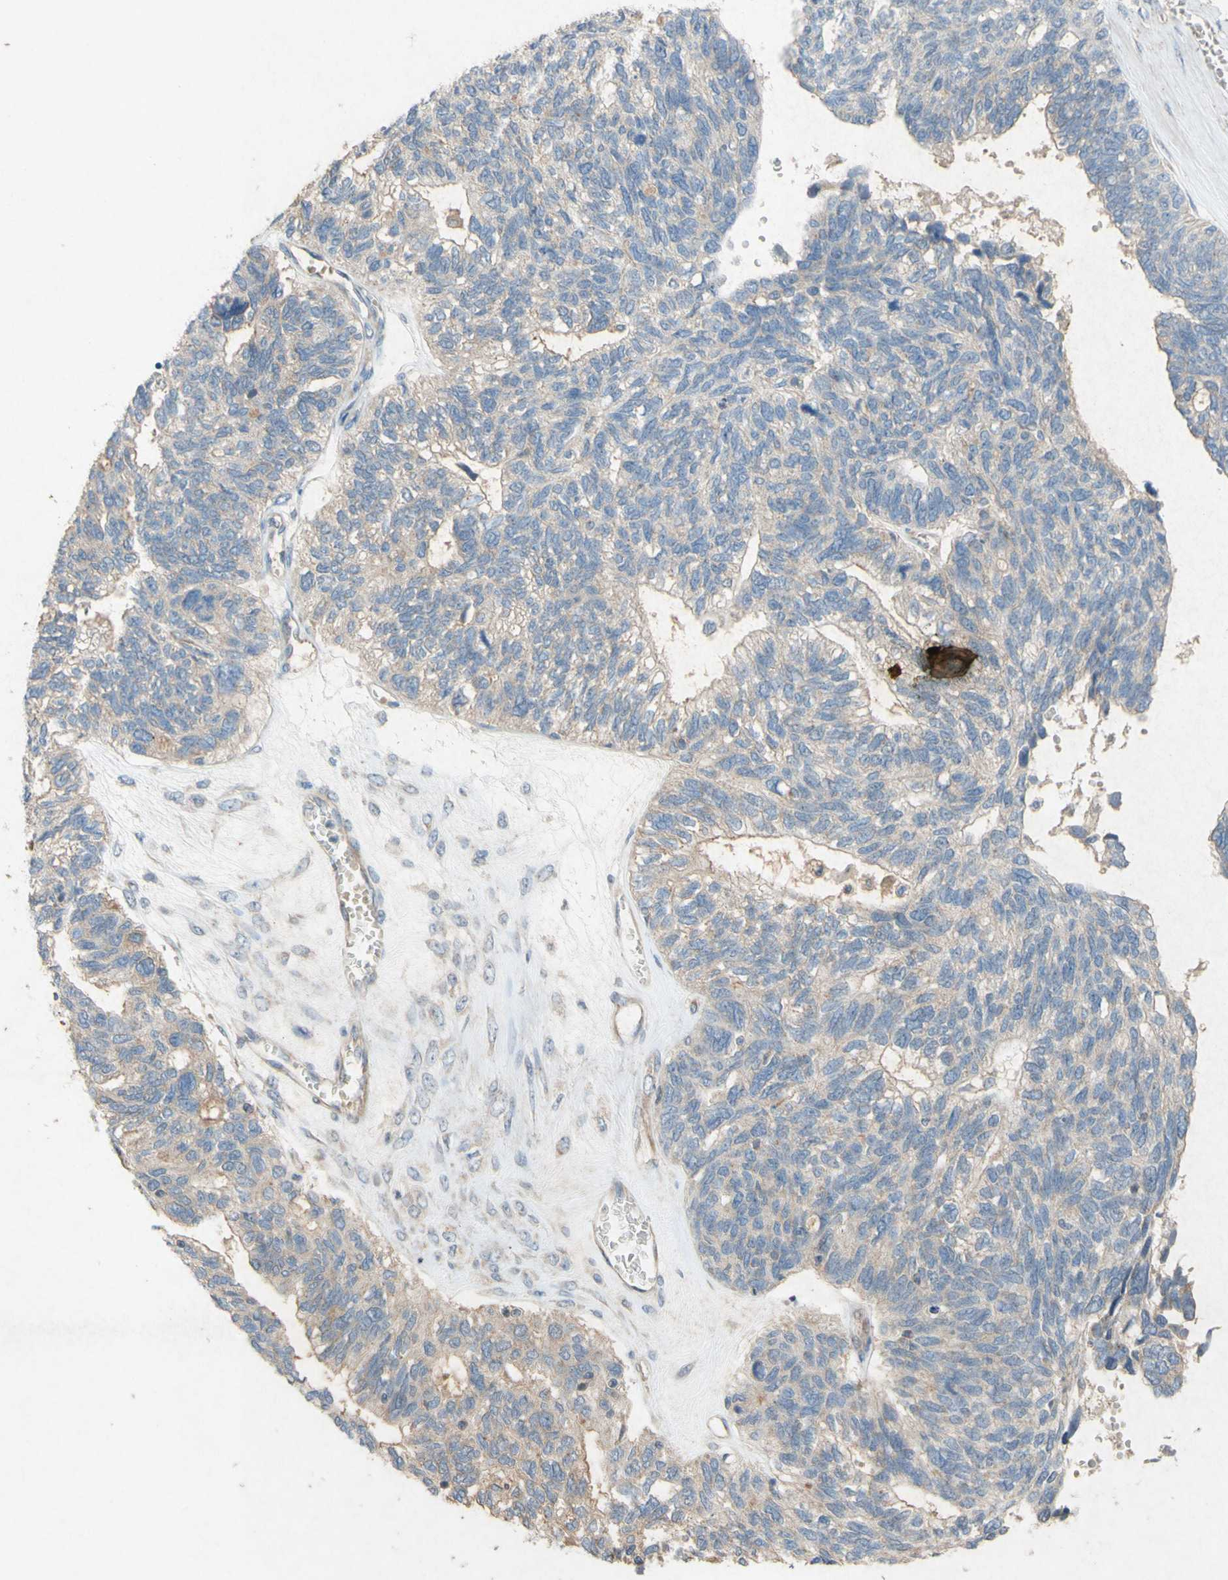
{"staining": {"intensity": "weak", "quantity": "25%-75%", "location": "cytoplasmic/membranous"}, "tissue": "ovarian cancer", "cell_type": "Tumor cells", "image_type": "cancer", "snomed": [{"axis": "morphology", "description": "Cystadenocarcinoma, serous, NOS"}, {"axis": "topography", "description": "Ovary"}], "caption": "Ovarian cancer (serous cystadenocarcinoma) tissue displays weak cytoplasmic/membranous staining in approximately 25%-75% of tumor cells, visualized by immunohistochemistry.", "gene": "TST", "patient": {"sex": "female", "age": 79}}